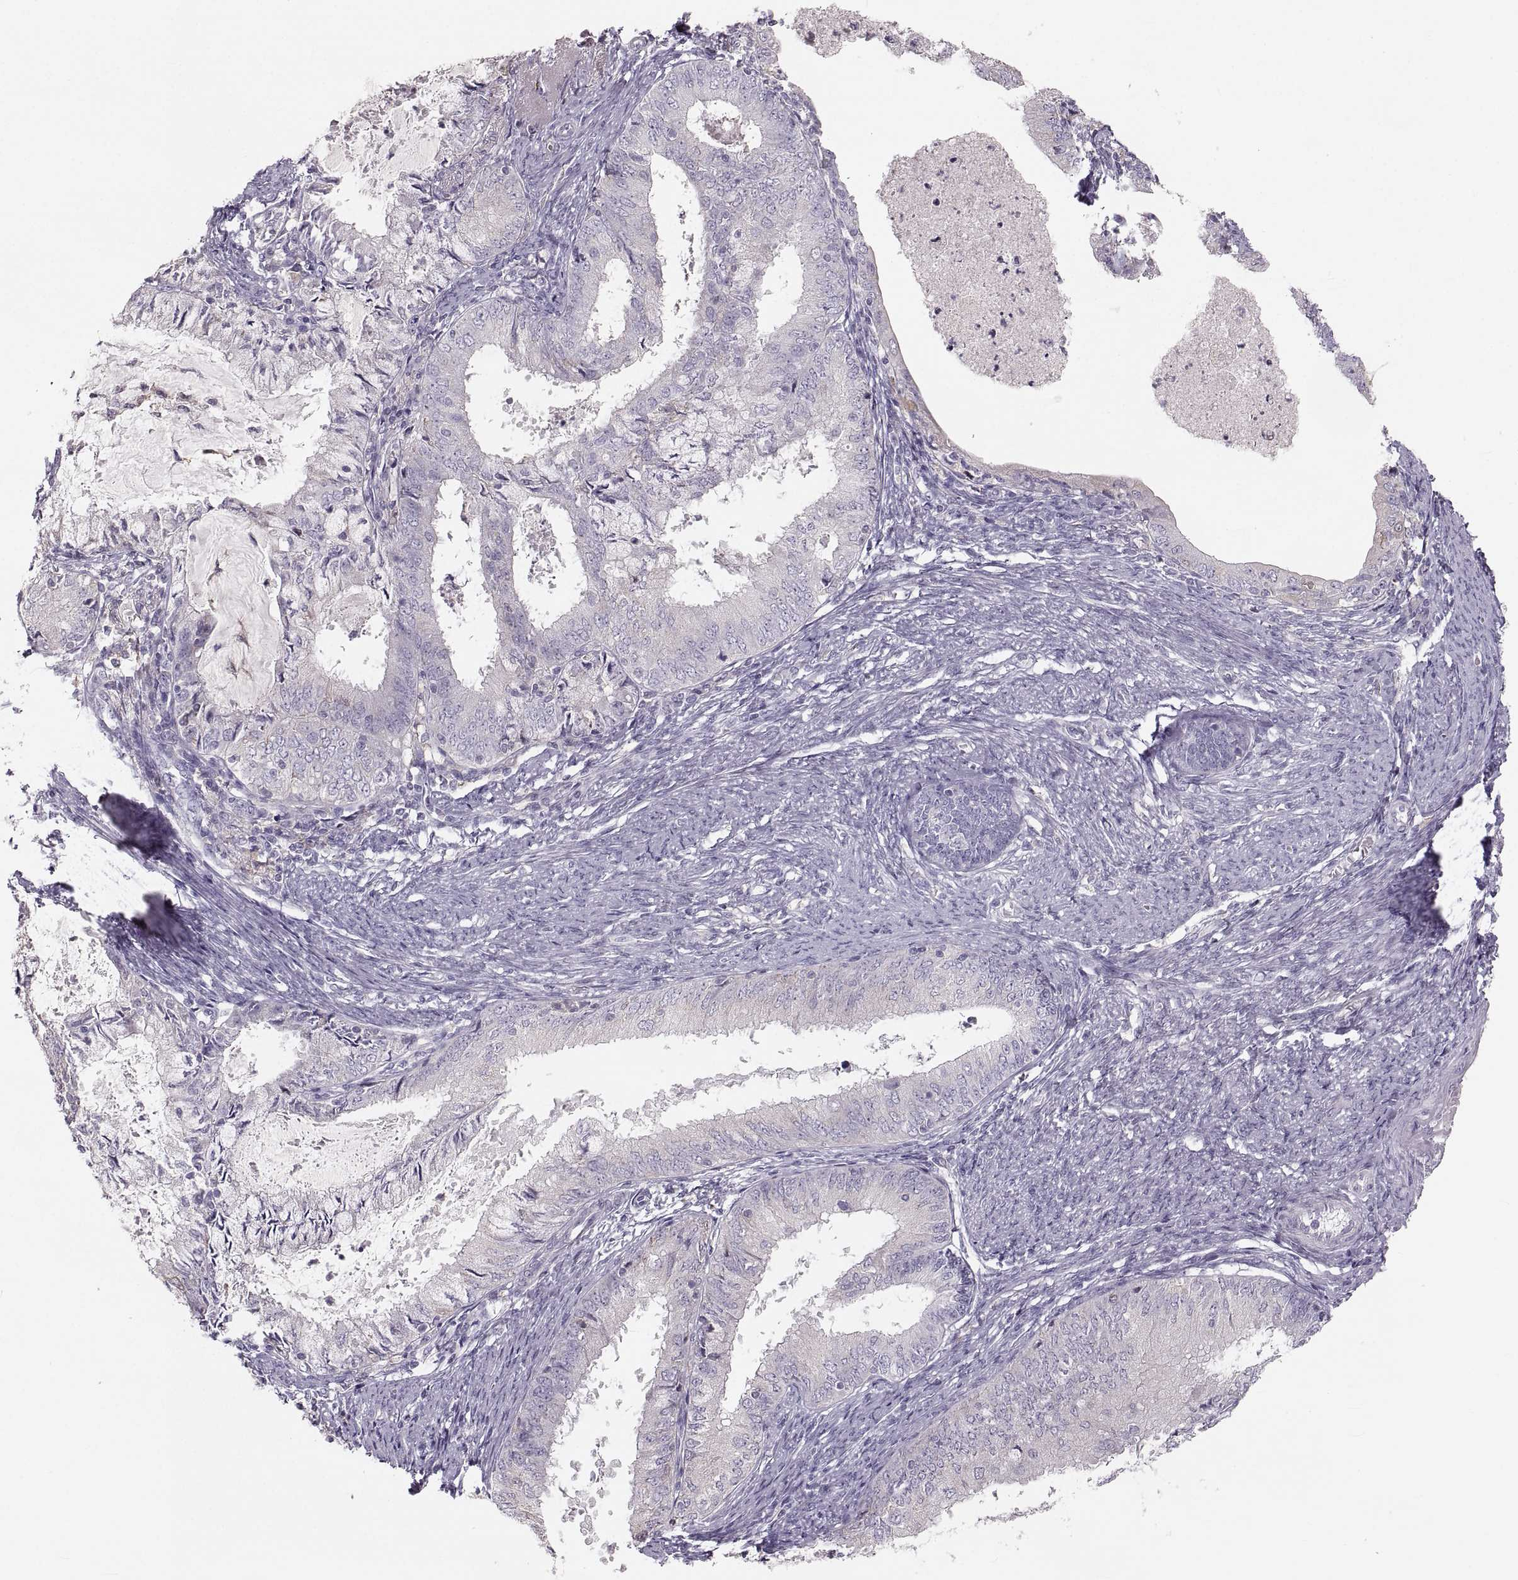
{"staining": {"intensity": "negative", "quantity": "none", "location": "none"}, "tissue": "endometrial cancer", "cell_type": "Tumor cells", "image_type": "cancer", "snomed": [{"axis": "morphology", "description": "Adenocarcinoma, NOS"}, {"axis": "topography", "description": "Endometrium"}], "caption": "This is a micrograph of IHC staining of endometrial cancer, which shows no expression in tumor cells. (DAB IHC visualized using brightfield microscopy, high magnification).", "gene": "RUNDC3A", "patient": {"sex": "female", "age": 57}}